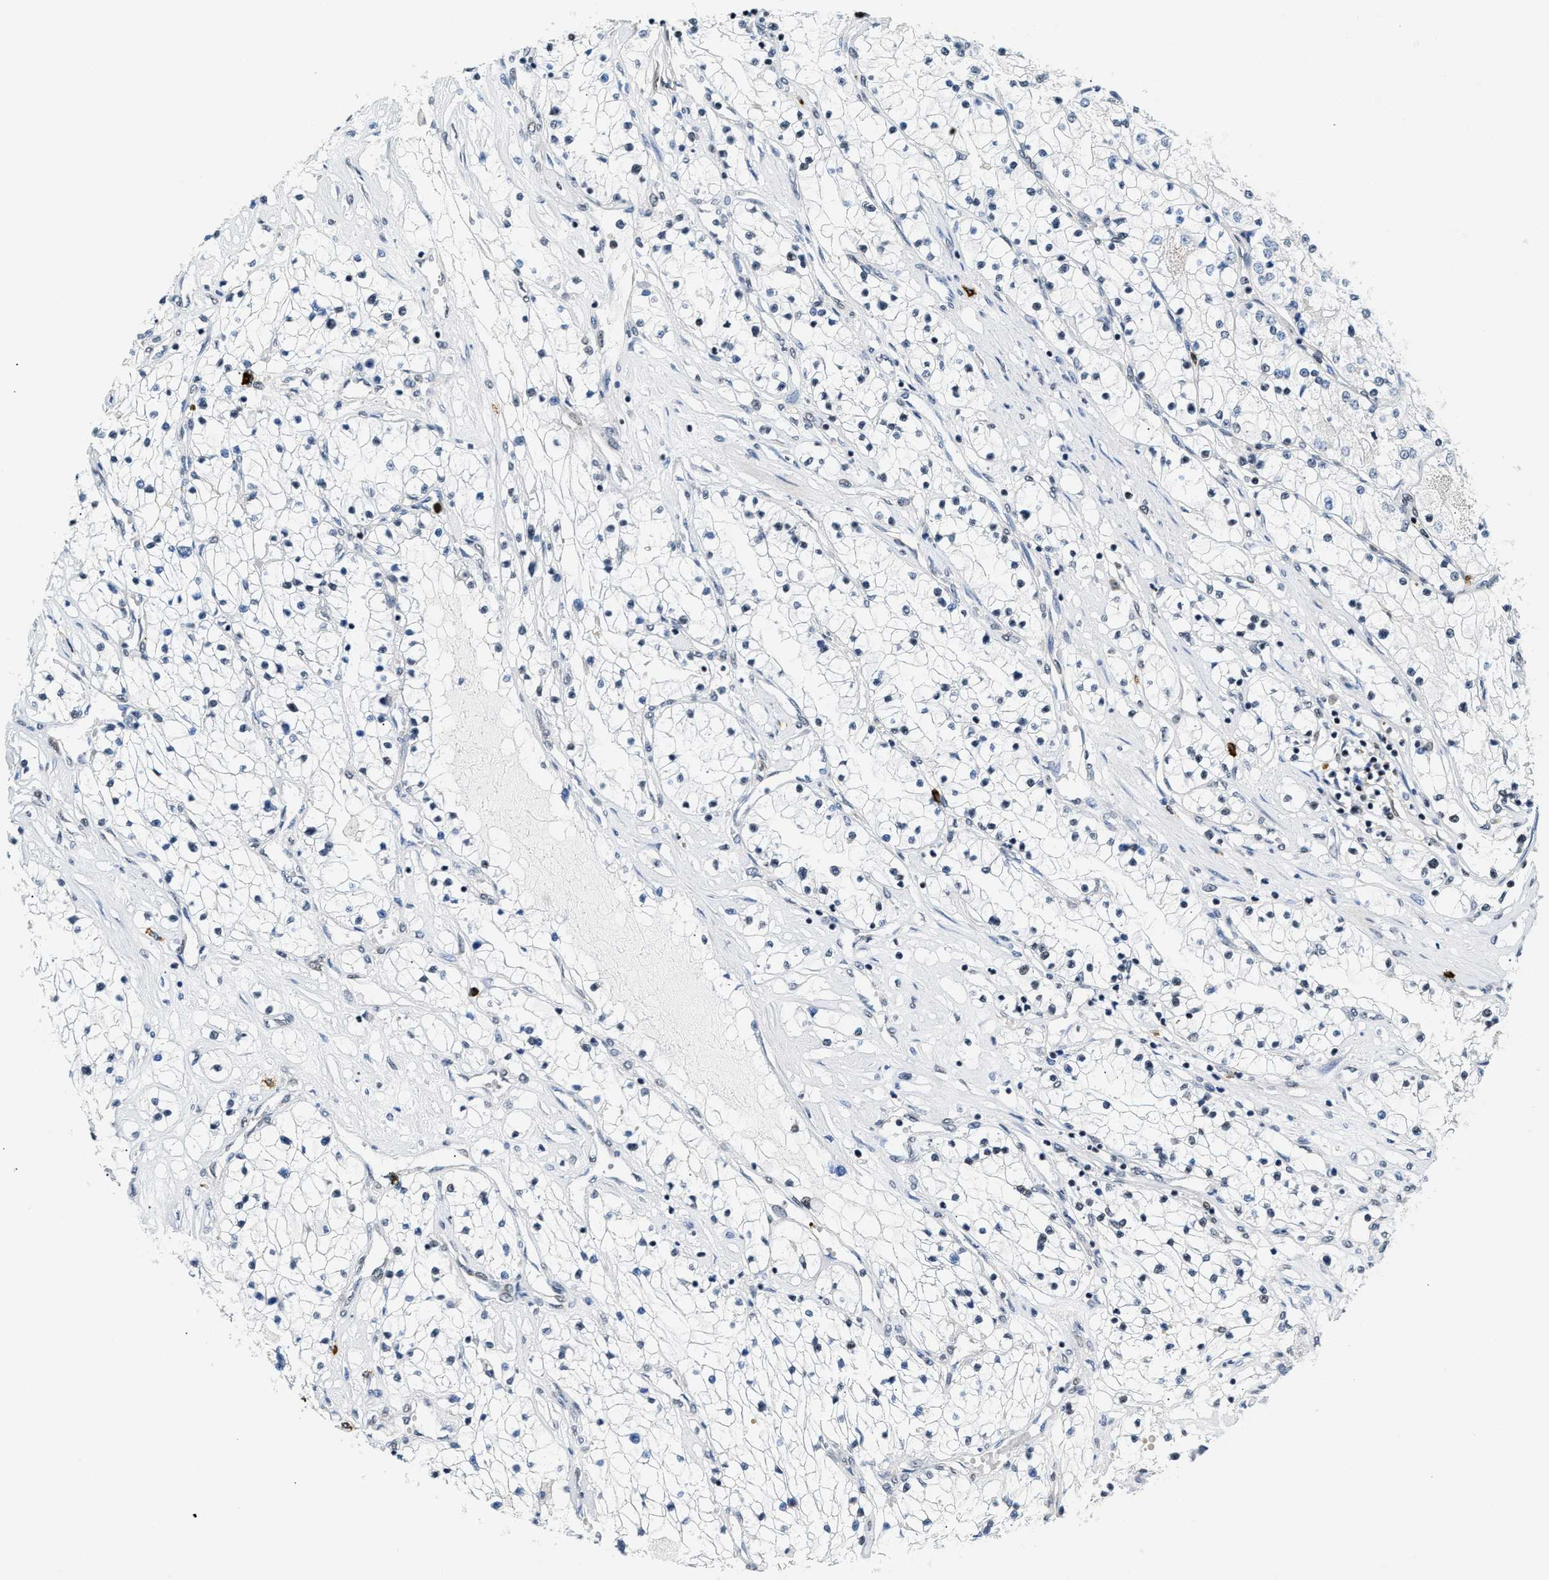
{"staining": {"intensity": "negative", "quantity": "none", "location": "none"}, "tissue": "renal cancer", "cell_type": "Tumor cells", "image_type": "cancer", "snomed": [{"axis": "morphology", "description": "Adenocarcinoma, NOS"}, {"axis": "topography", "description": "Kidney"}], "caption": "DAB (3,3'-diaminobenzidine) immunohistochemical staining of human renal adenocarcinoma displays no significant expression in tumor cells.", "gene": "CCNDBP1", "patient": {"sex": "male", "age": 68}}